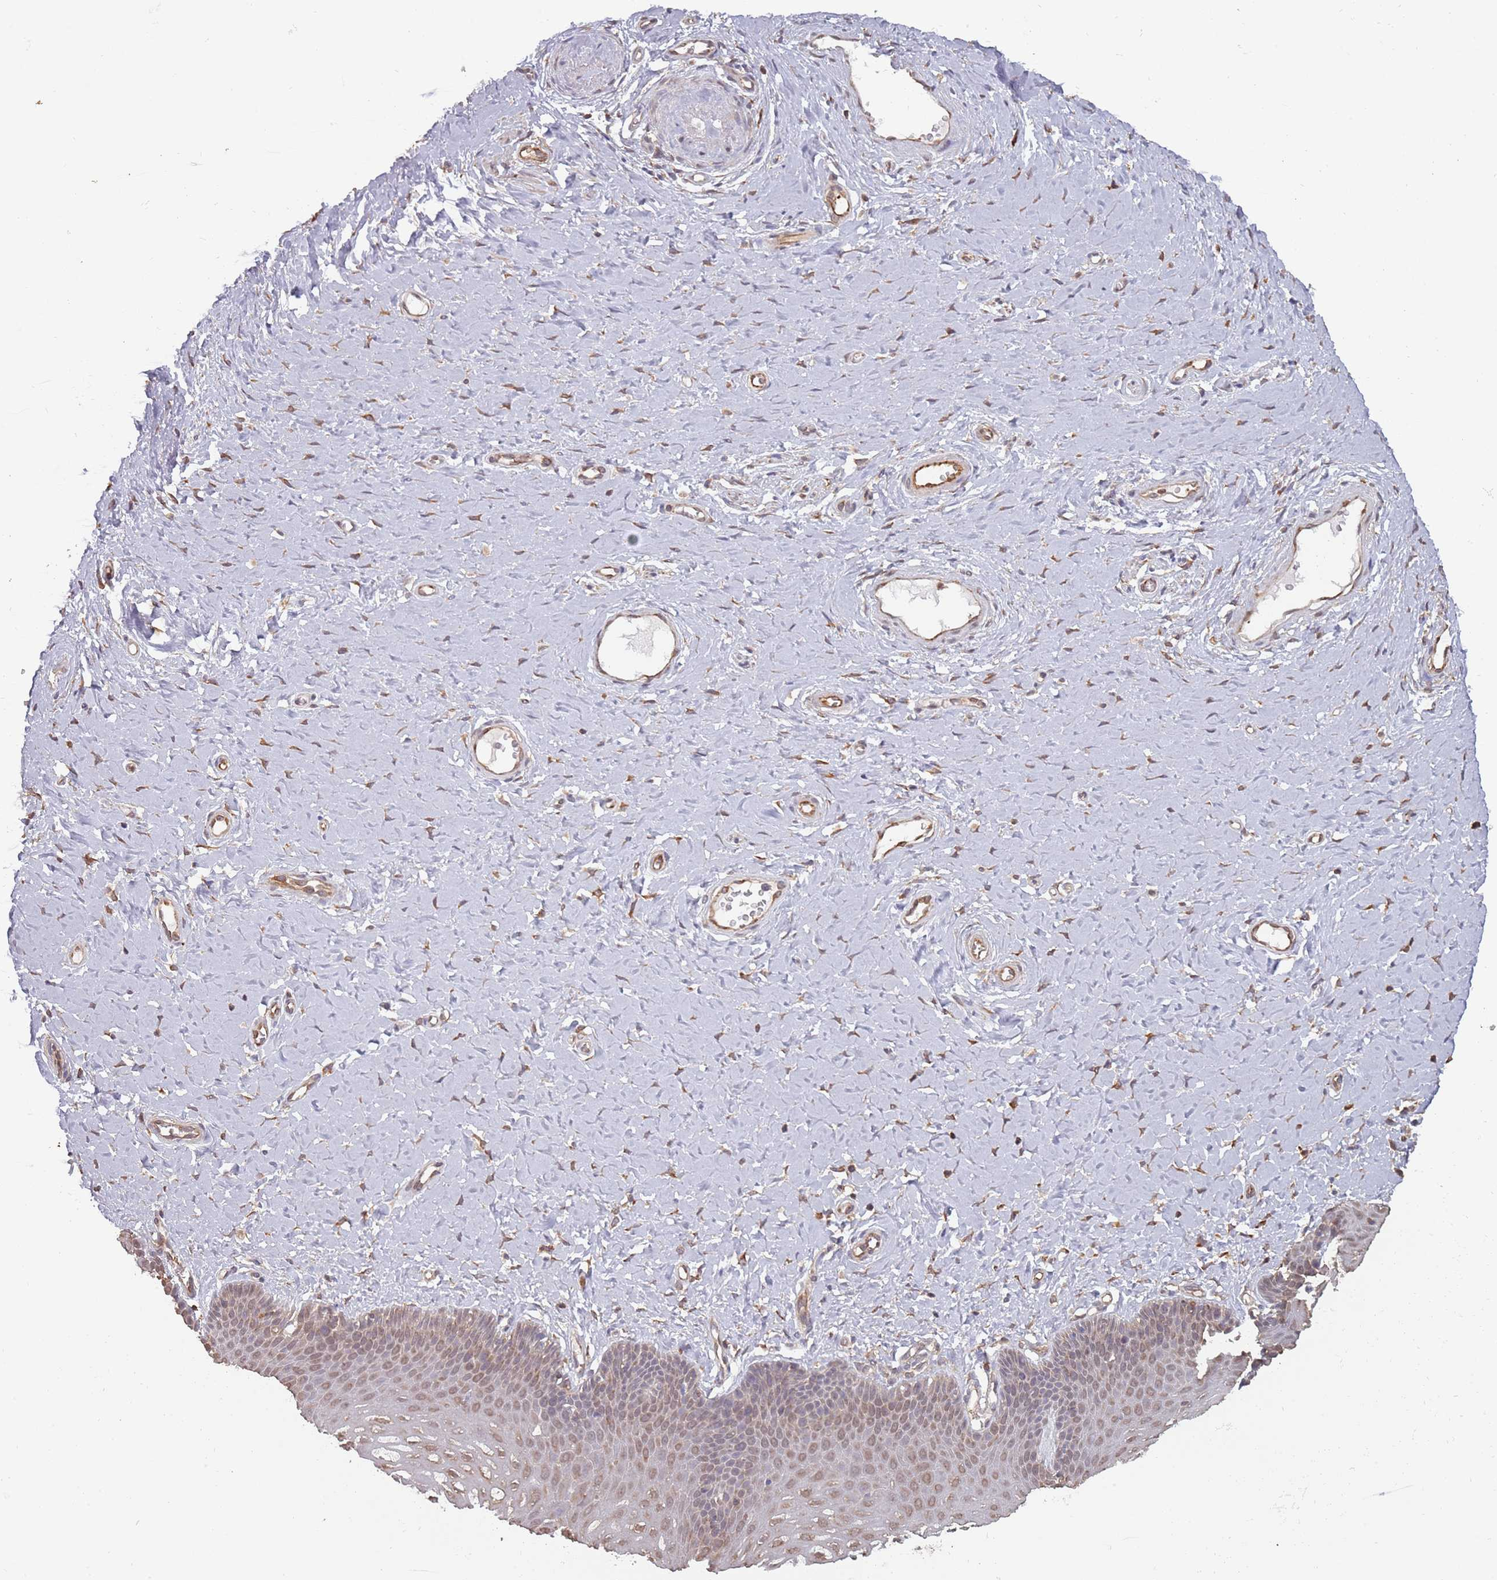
{"staining": {"intensity": "moderate", "quantity": ">75%", "location": "cytoplasmic/membranous"}, "tissue": "vagina", "cell_type": "Squamous epithelial cells", "image_type": "normal", "snomed": [{"axis": "morphology", "description": "Normal tissue, NOS"}, {"axis": "topography", "description": "Vagina"}], "caption": "Immunohistochemical staining of benign human vagina shows moderate cytoplasmic/membranous protein staining in approximately >75% of squamous epithelial cells. The staining was performed using DAB, with brown indicating positive protein expression. Nuclei are stained blue with hematoxylin.", "gene": "COG4", "patient": {"sex": "female", "age": 65}}